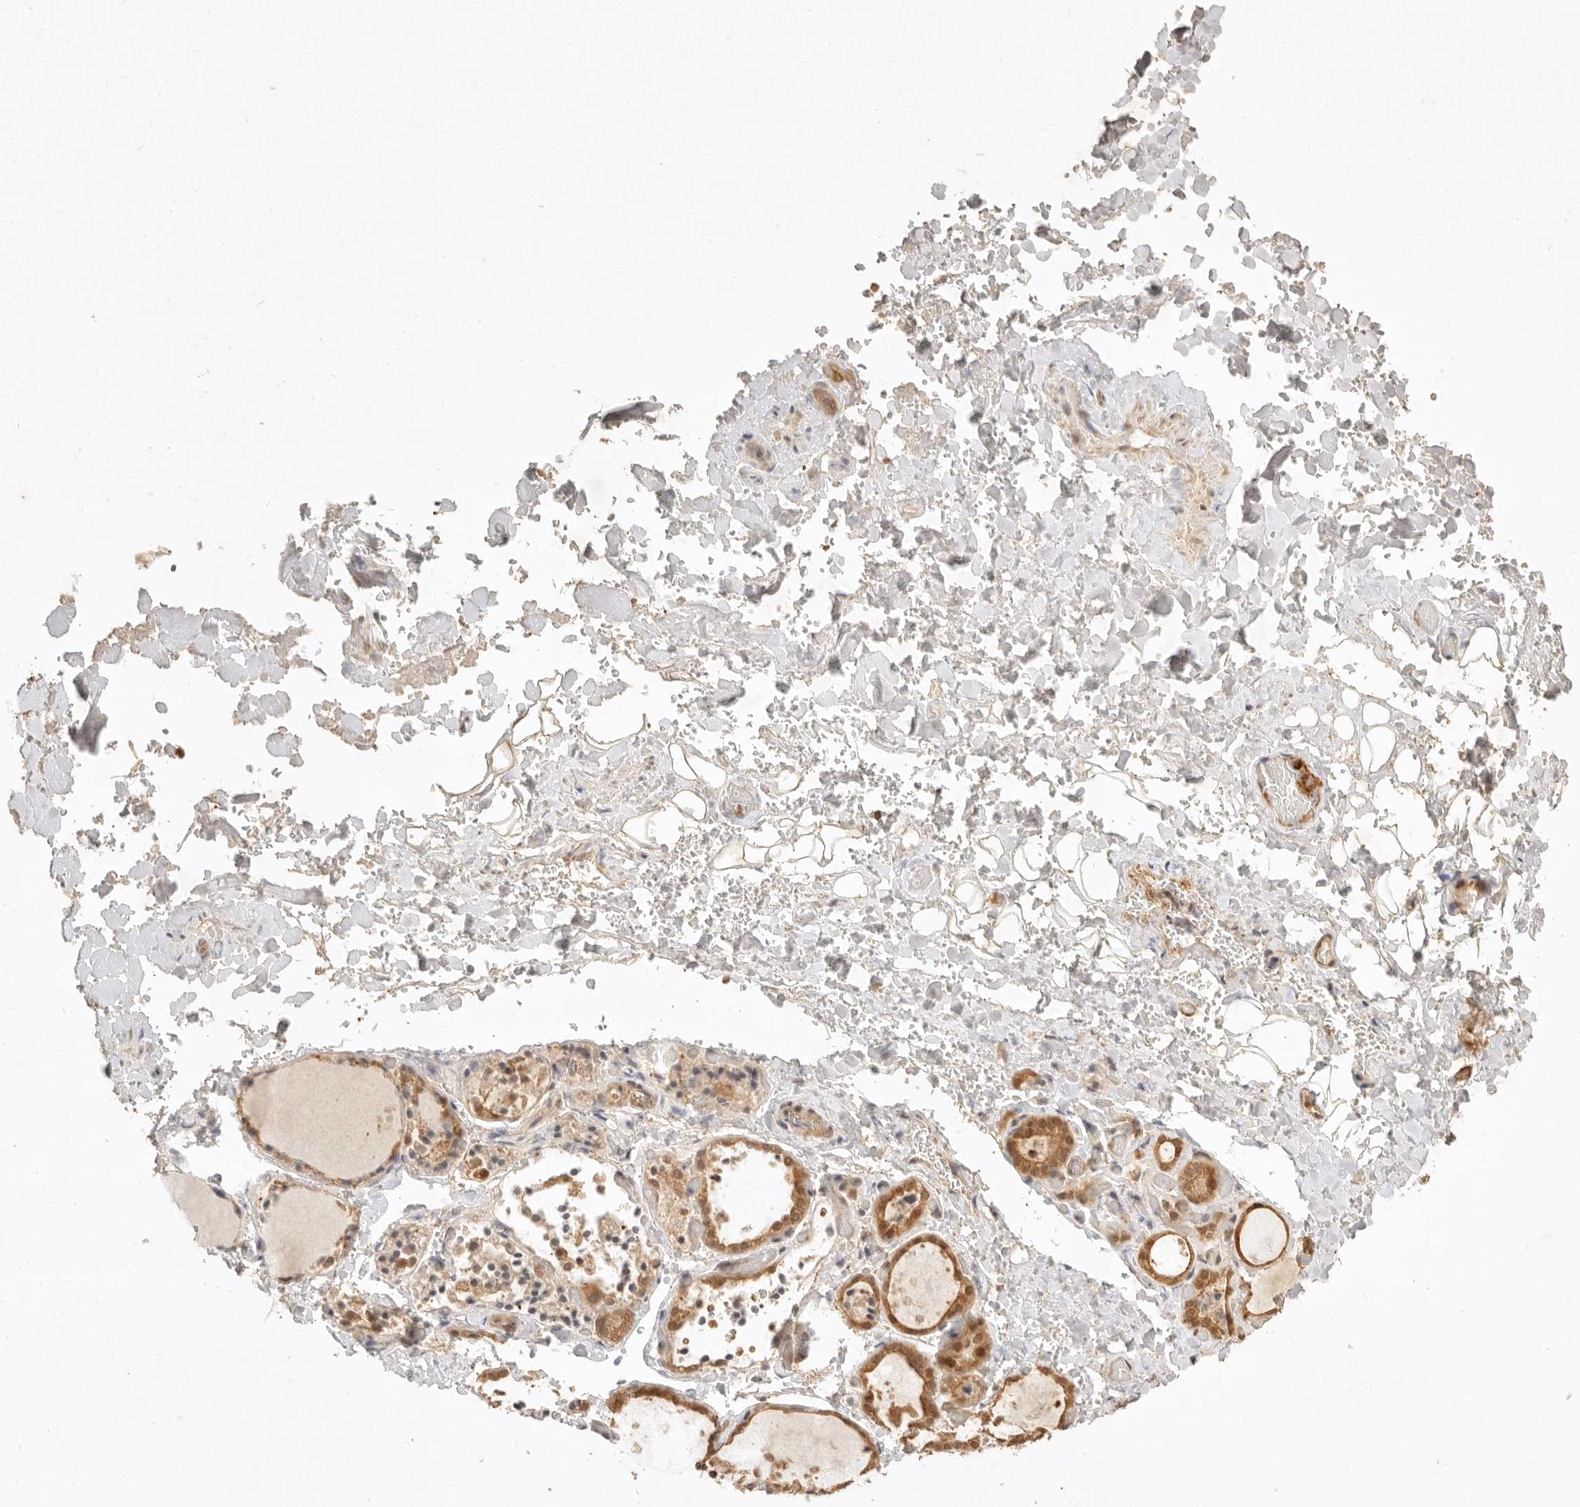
{"staining": {"intensity": "moderate", "quantity": ">75%", "location": "cytoplasmic/membranous,nuclear"}, "tissue": "thyroid gland", "cell_type": "Glandular cells", "image_type": "normal", "snomed": [{"axis": "morphology", "description": "Normal tissue, NOS"}, {"axis": "topography", "description": "Thyroid gland"}], "caption": "This histopathology image exhibits immunohistochemistry (IHC) staining of normal human thyroid gland, with medium moderate cytoplasmic/membranous,nuclear expression in approximately >75% of glandular cells.", "gene": "KIF2B", "patient": {"sex": "female", "age": 44}}